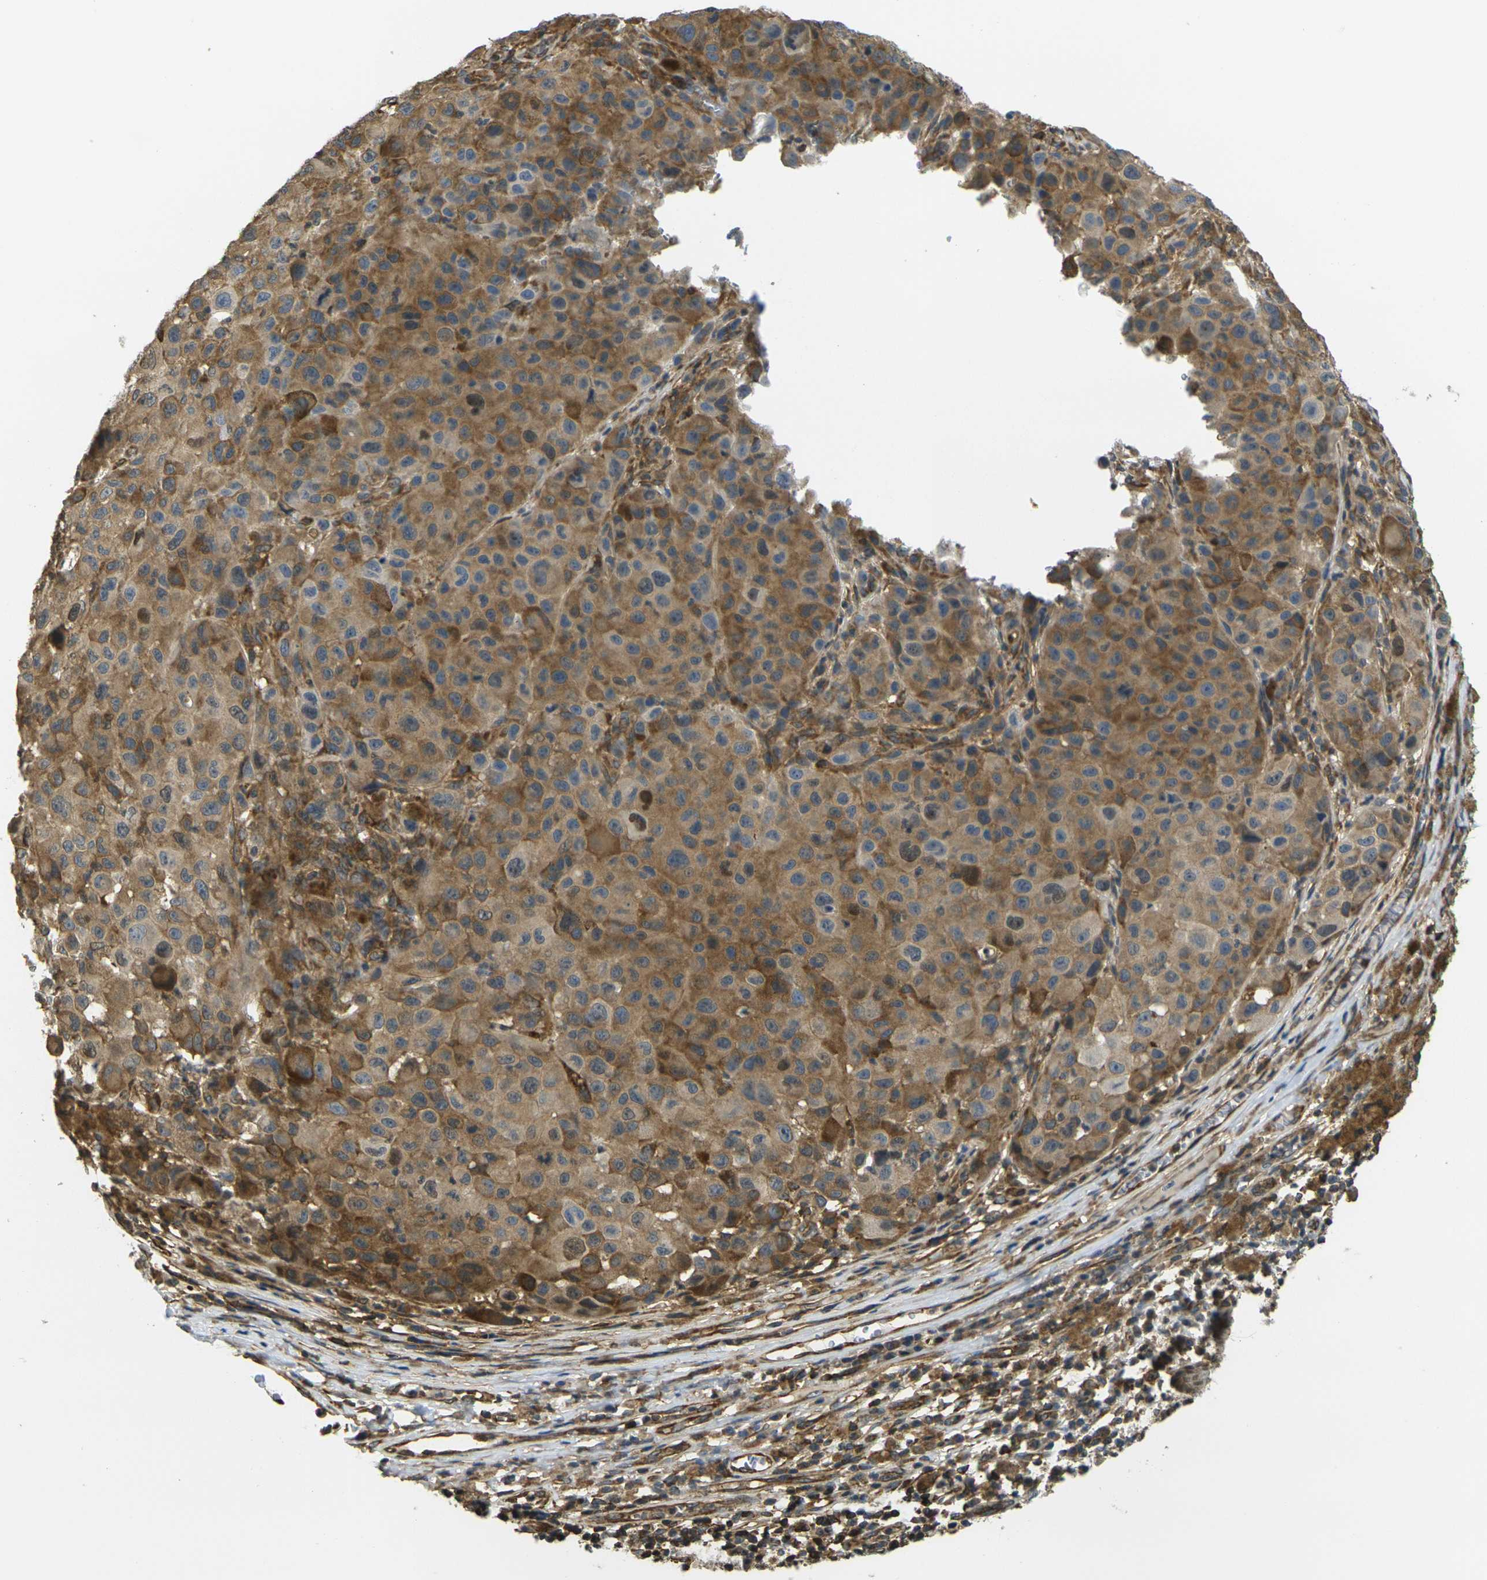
{"staining": {"intensity": "moderate", "quantity": ">75%", "location": "cytoplasmic/membranous"}, "tissue": "melanoma", "cell_type": "Tumor cells", "image_type": "cancer", "snomed": [{"axis": "morphology", "description": "Malignant melanoma, NOS"}, {"axis": "topography", "description": "Skin"}], "caption": "Immunohistochemical staining of human melanoma displays medium levels of moderate cytoplasmic/membranous protein expression in about >75% of tumor cells.", "gene": "CAST", "patient": {"sex": "female", "age": 46}}